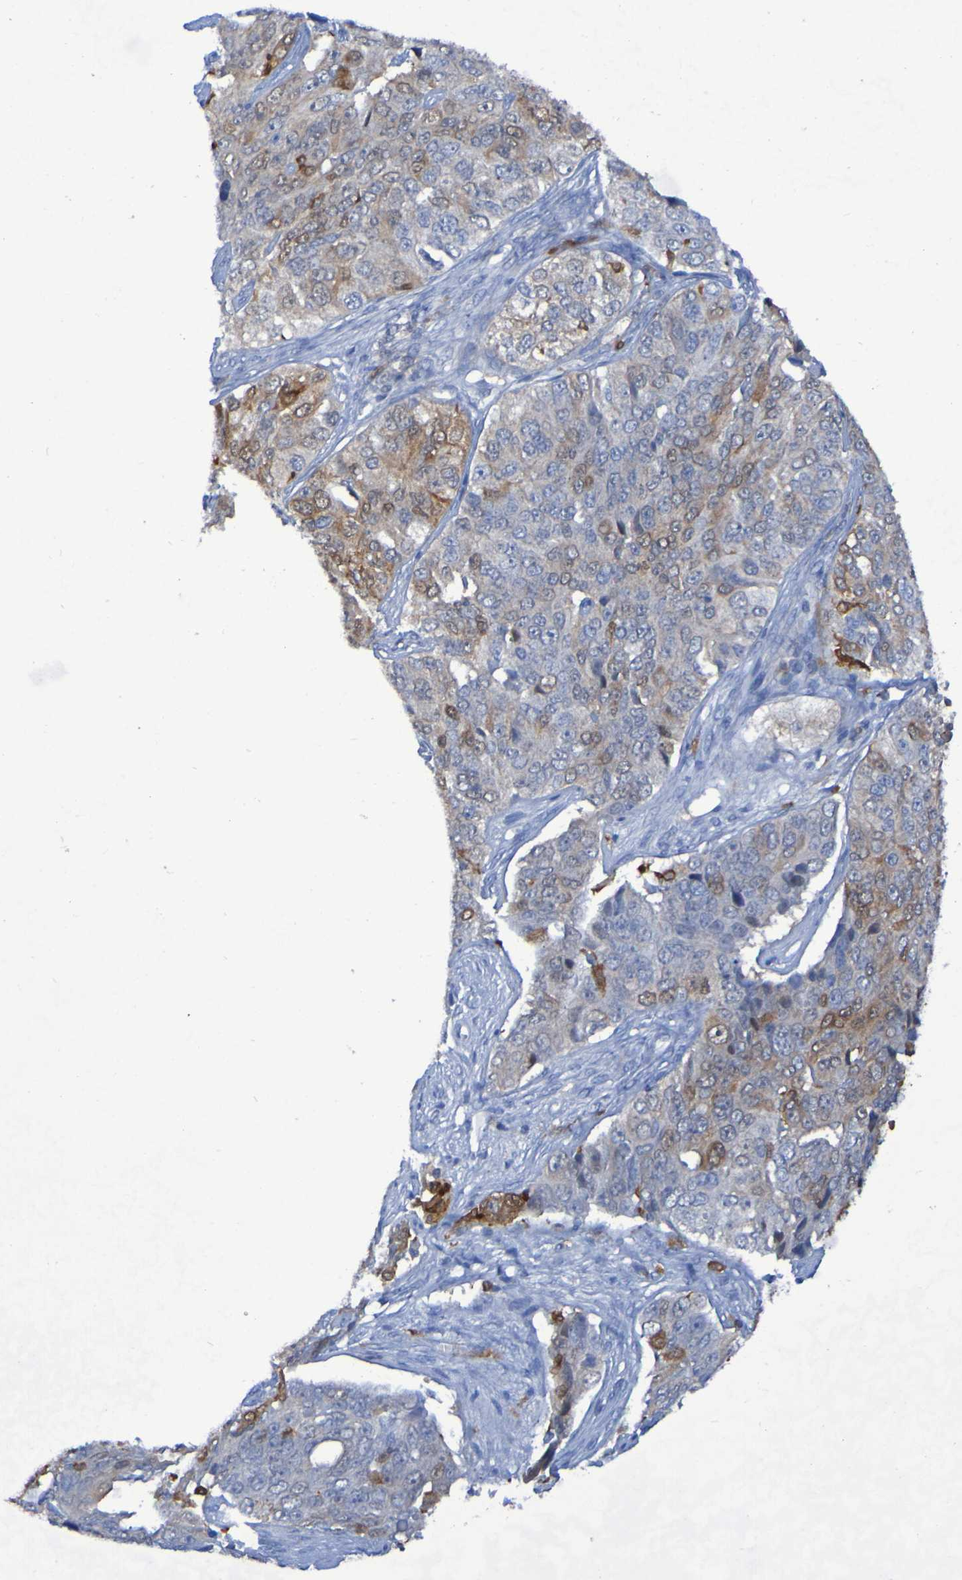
{"staining": {"intensity": "weak", "quantity": ">75%", "location": "cytoplasmic/membranous"}, "tissue": "ovarian cancer", "cell_type": "Tumor cells", "image_type": "cancer", "snomed": [{"axis": "morphology", "description": "Carcinoma, endometroid"}, {"axis": "topography", "description": "Ovary"}], "caption": "Tumor cells show weak cytoplasmic/membranous positivity in approximately >75% of cells in ovarian cancer.", "gene": "MPPE1", "patient": {"sex": "female", "age": 51}}